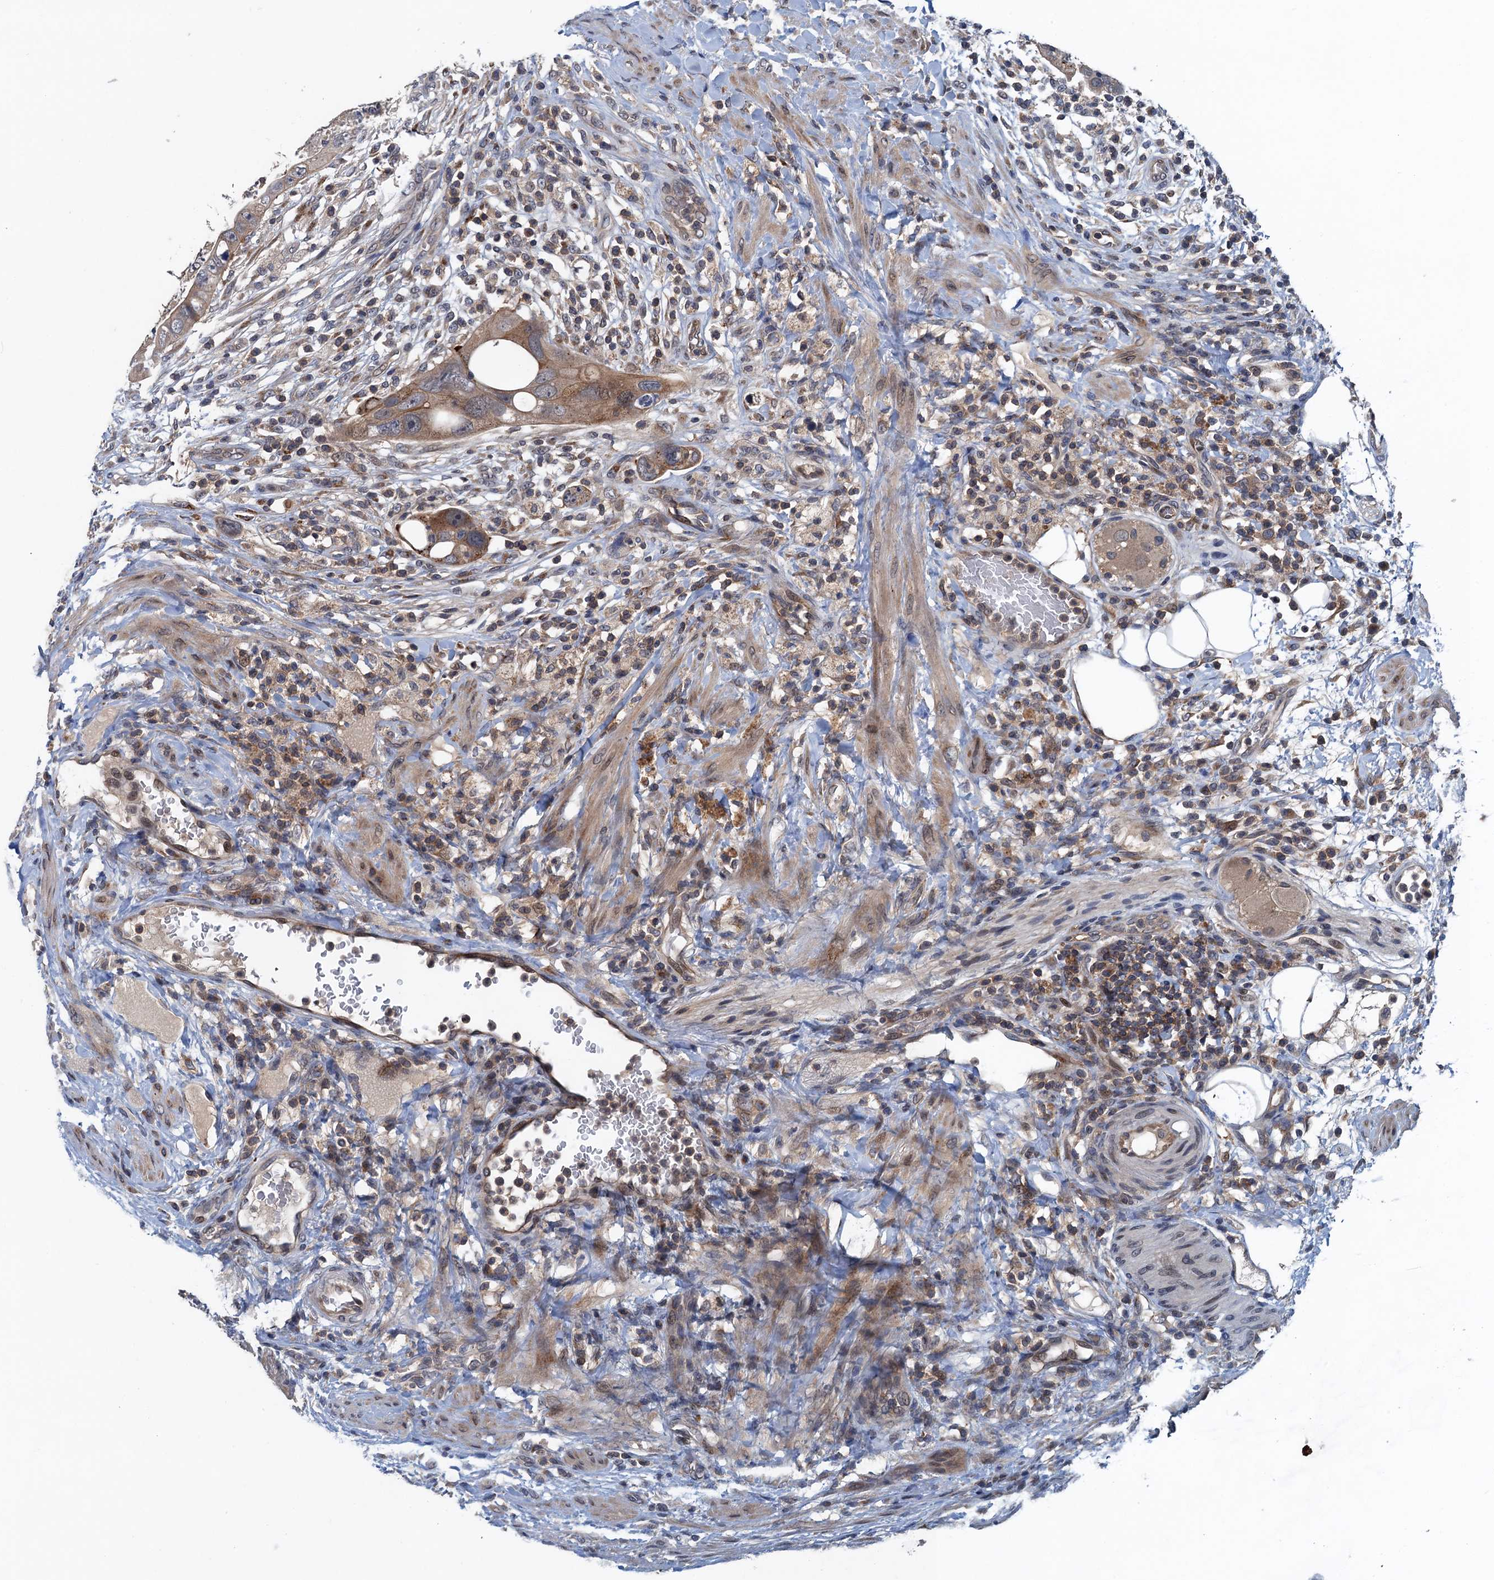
{"staining": {"intensity": "moderate", "quantity": ">75%", "location": "cytoplasmic/membranous"}, "tissue": "colorectal cancer", "cell_type": "Tumor cells", "image_type": "cancer", "snomed": [{"axis": "morphology", "description": "Adenocarcinoma, NOS"}, {"axis": "topography", "description": "Rectum"}], "caption": "IHC of colorectal adenocarcinoma exhibits medium levels of moderate cytoplasmic/membranous staining in approximately >75% of tumor cells.", "gene": "RNF165", "patient": {"sex": "male", "age": 59}}